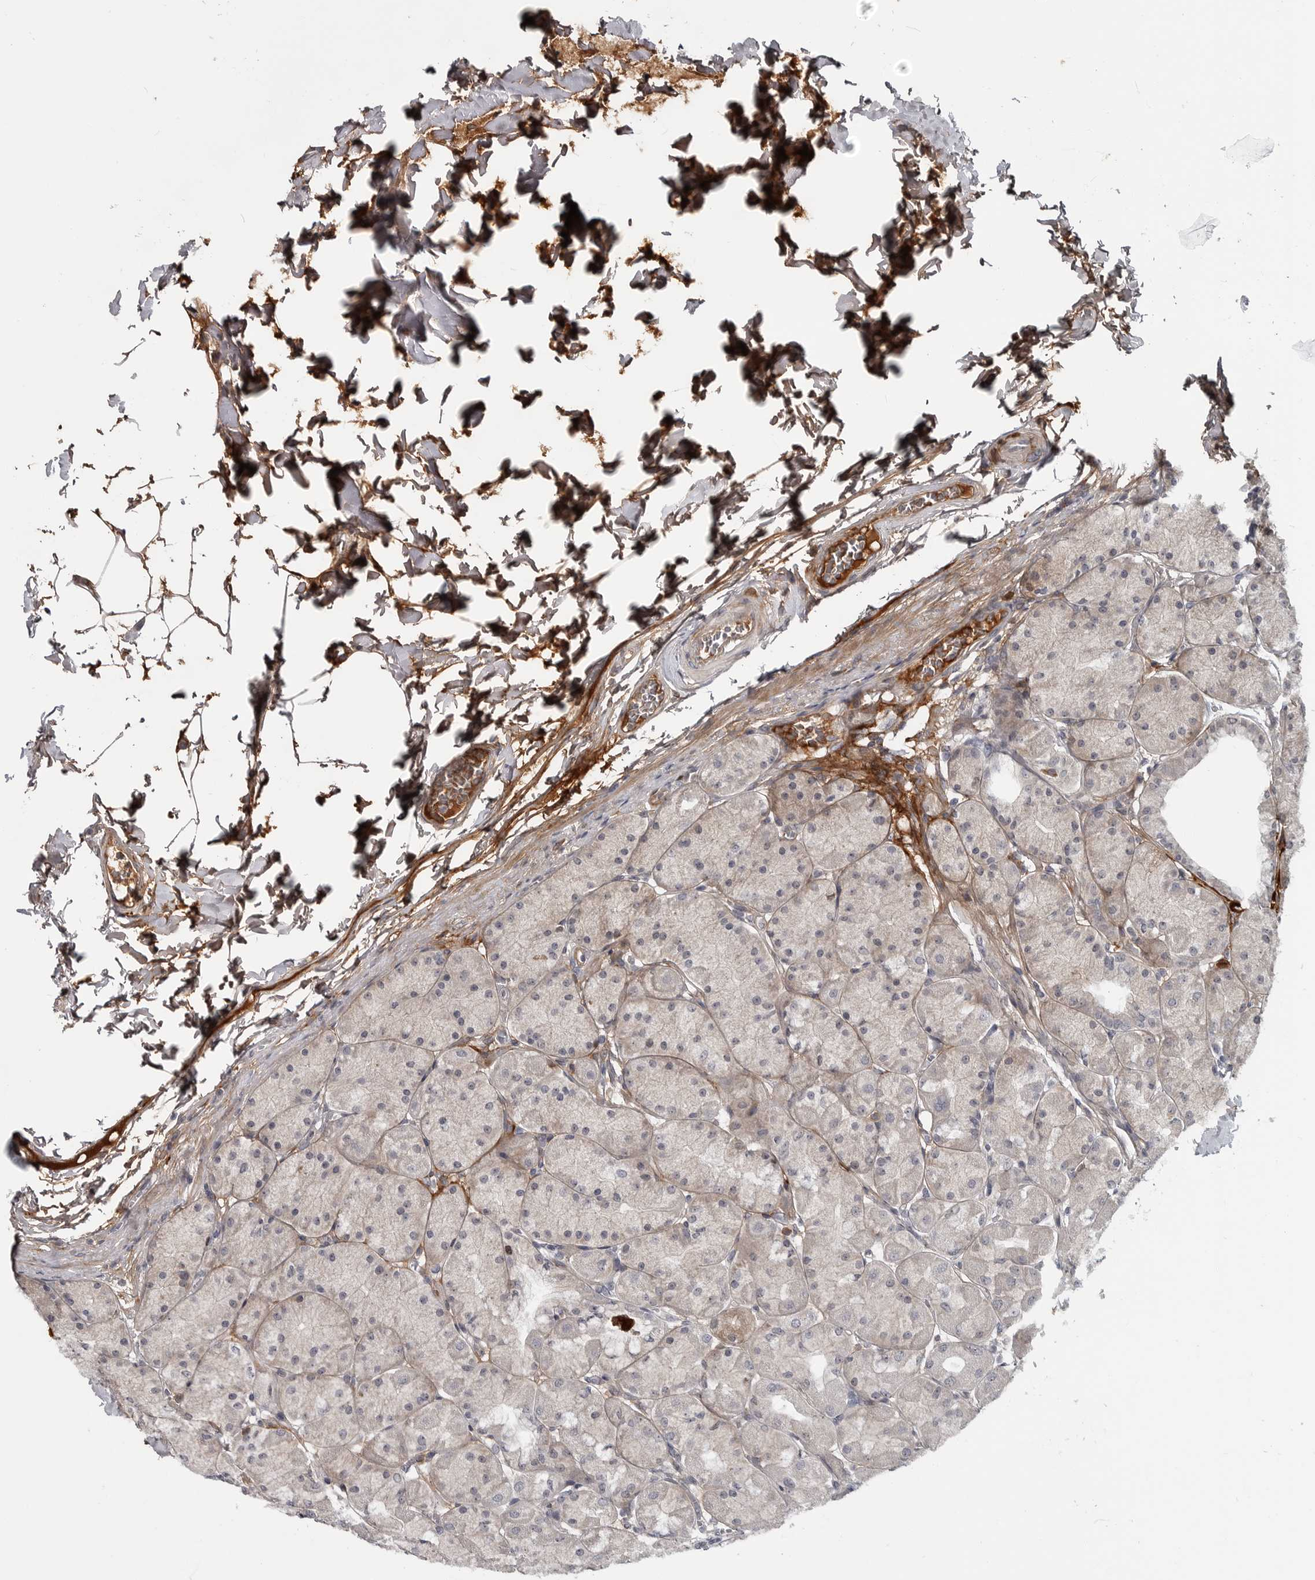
{"staining": {"intensity": "moderate", "quantity": "25%-75%", "location": "cytoplasmic/membranous,nuclear"}, "tissue": "stomach", "cell_type": "Glandular cells", "image_type": "normal", "snomed": [{"axis": "morphology", "description": "Normal tissue, NOS"}, {"axis": "topography", "description": "Stomach, upper"}], "caption": "DAB (3,3'-diaminobenzidine) immunohistochemical staining of normal stomach demonstrates moderate cytoplasmic/membranous,nuclear protein positivity in about 25%-75% of glandular cells.", "gene": "ZNF277", "patient": {"sex": "female", "age": 56}}